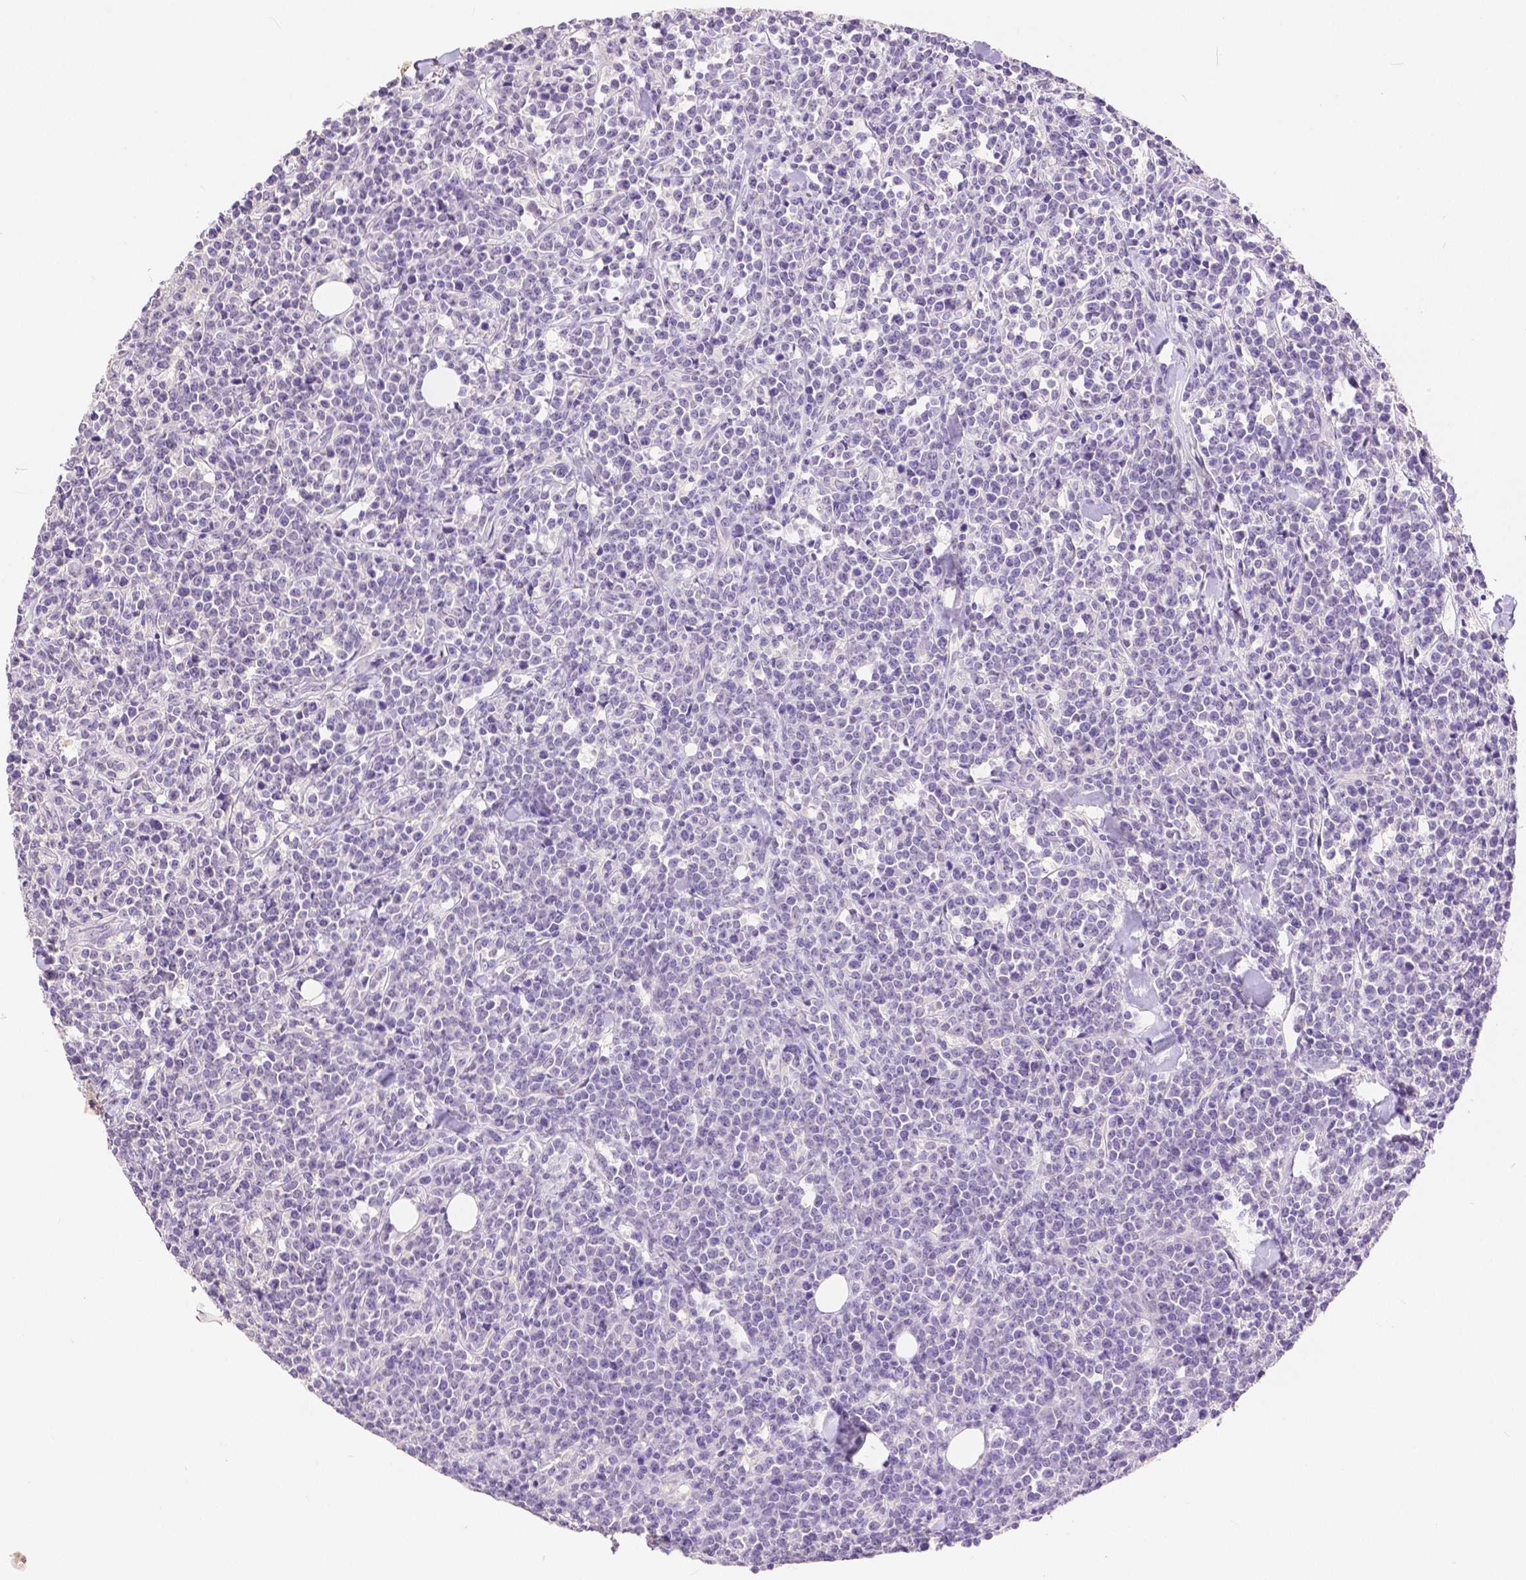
{"staining": {"intensity": "negative", "quantity": "none", "location": "none"}, "tissue": "lymphoma", "cell_type": "Tumor cells", "image_type": "cancer", "snomed": [{"axis": "morphology", "description": "Malignant lymphoma, non-Hodgkin's type, High grade"}, {"axis": "topography", "description": "Small intestine"}], "caption": "This is a micrograph of immunohistochemistry (IHC) staining of high-grade malignant lymphoma, non-Hodgkin's type, which shows no expression in tumor cells.", "gene": "HNF1B", "patient": {"sex": "female", "age": 56}}